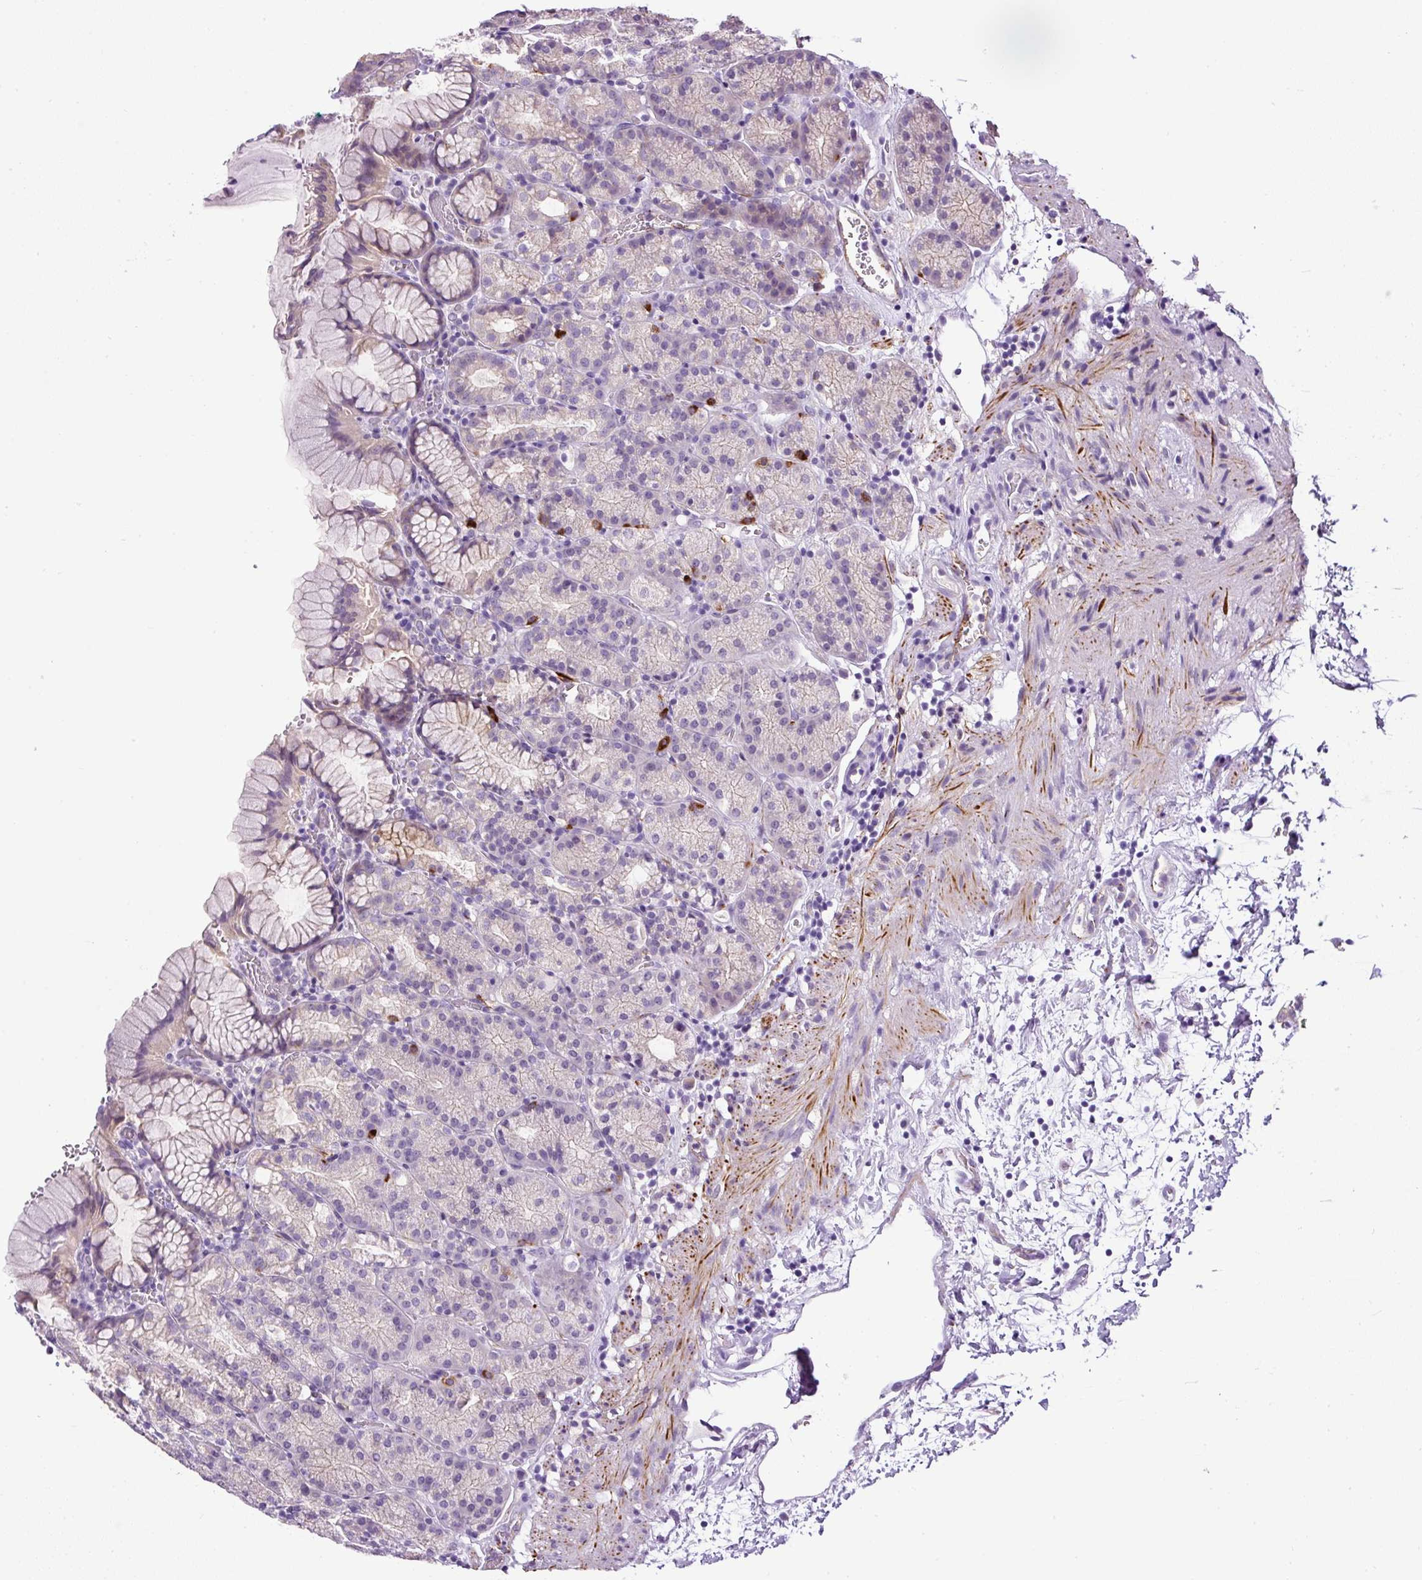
{"staining": {"intensity": "negative", "quantity": "none", "location": "none"}, "tissue": "stomach", "cell_type": "Glandular cells", "image_type": "normal", "snomed": [{"axis": "morphology", "description": "Normal tissue, NOS"}, {"axis": "topography", "description": "Stomach, upper"}], "caption": "DAB immunohistochemical staining of unremarkable stomach demonstrates no significant positivity in glandular cells.", "gene": "LEFTY1", "patient": {"sex": "female", "age": 81}}